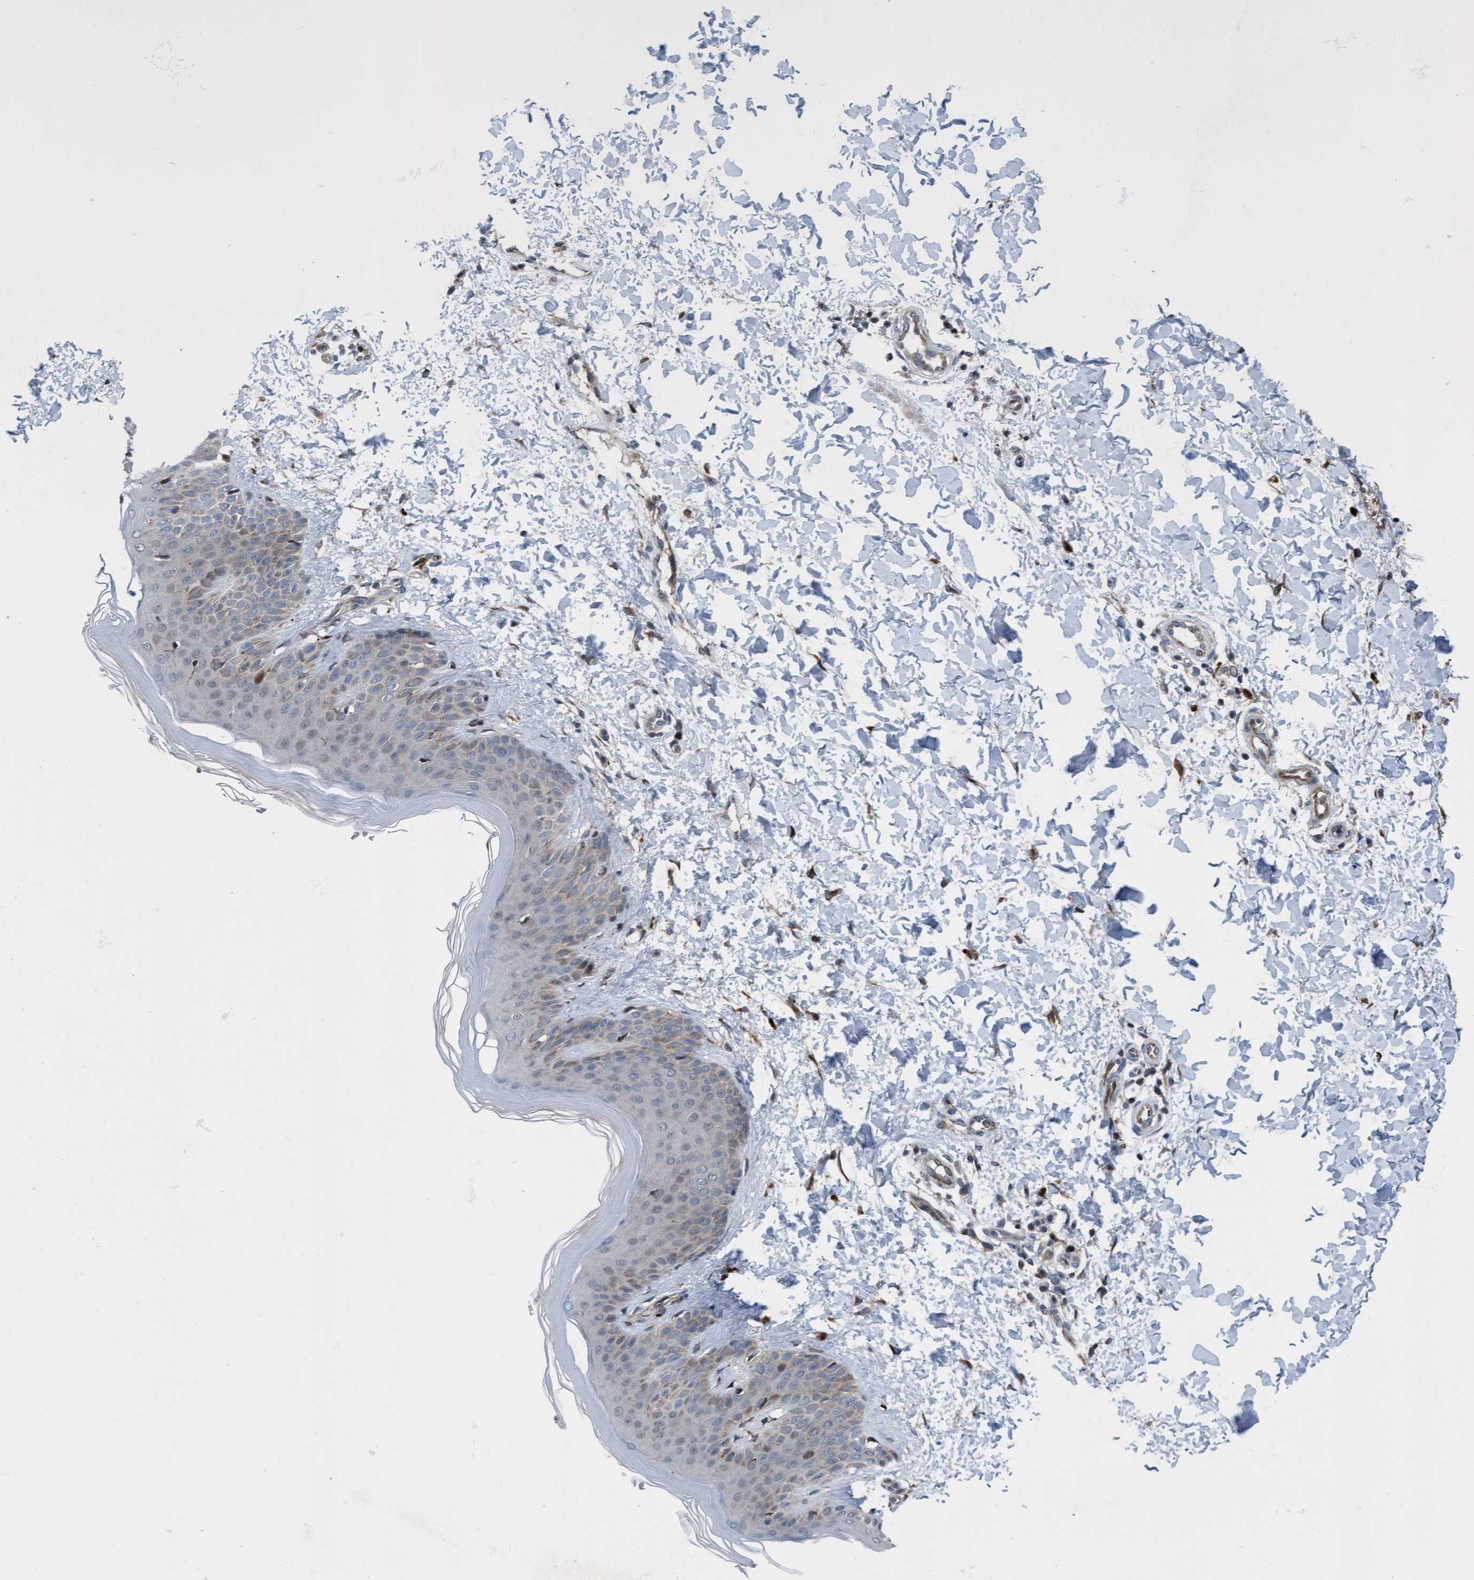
{"staining": {"intensity": "strong", "quantity": ">75%", "location": "cytoplasmic/membranous"}, "tissue": "skin", "cell_type": "Fibroblasts", "image_type": "normal", "snomed": [{"axis": "morphology", "description": "Normal tissue, NOS"}, {"axis": "morphology", "description": "Malignant melanoma, Metastatic site"}, {"axis": "topography", "description": "Skin"}], "caption": "Fibroblasts show high levels of strong cytoplasmic/membranous staining in approximately >75% of cells in unremarkable human skin. (Stains: DAB (3,3'-diaminobenzidine) in brown, nuclei in blue, Microscopy: brightfield microscopy at high magnification).", "gene": "KLHL26", "patient": {"sex": "male", "age": 41}}